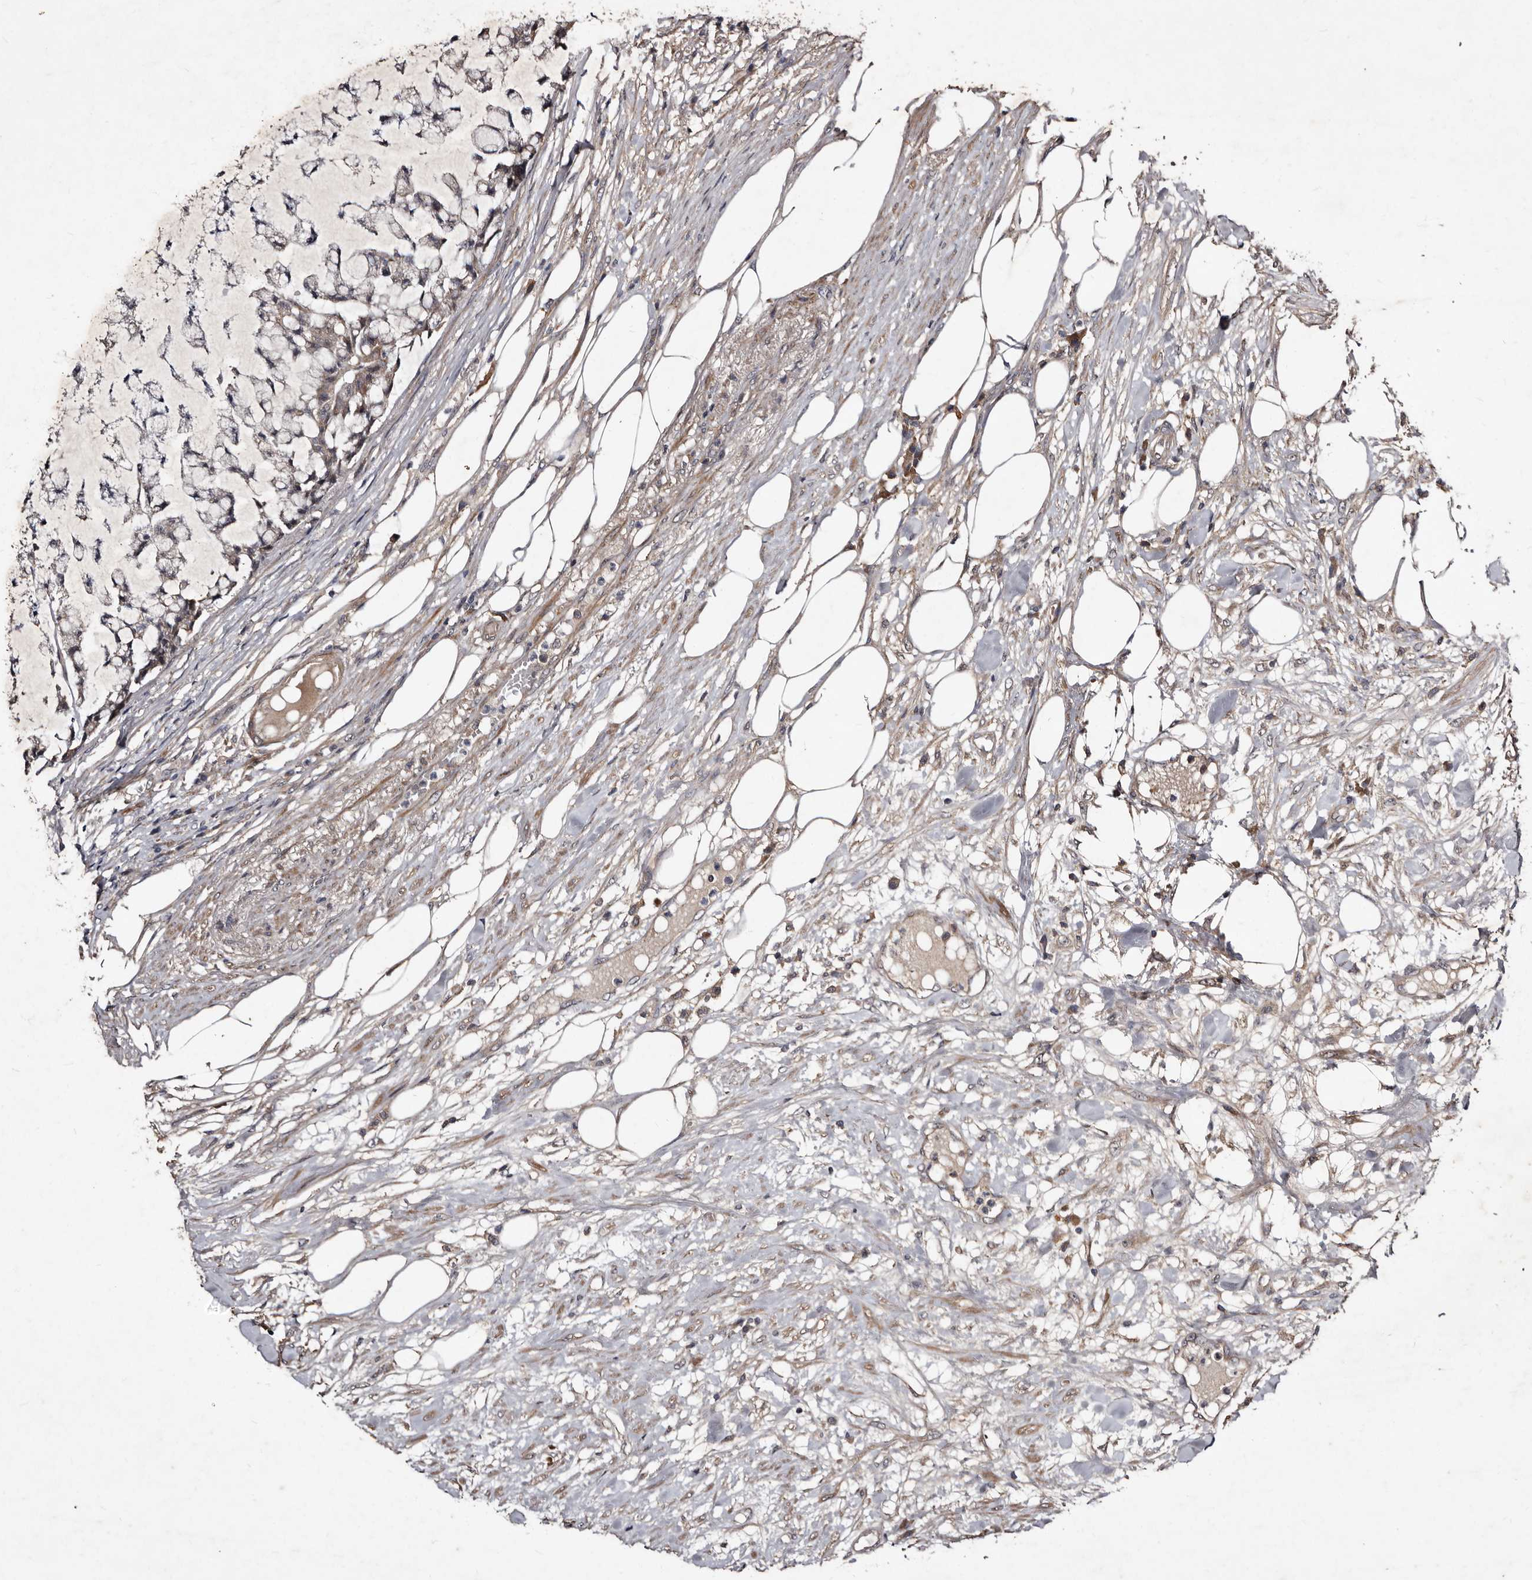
{"staining": {"intensity": "weak", "quantity": "<25%", "location": "cytoplasmic/membranous"}, "tissue": "colorectal cancer", "cell_type": "Tumor cells", "image_type": "cancer", "snomed": [{"axis": "morphology", "description": "Adenocarcinoma, NOS"}, {"axis": "topography", "description": "Colon"}], "caption": "Immunohistochemical staining of human adenocarcinoma (colorectal) displays no significant expression in tumor cells. The staining was performed using DAB (3,3'-diaminobenzidine) to visualize the protein expression in brown, while the nuclei were stained in blue with hematoxylin (Magnification: 20x).", "gene": "MKRN3", "patient": {"sex": "female", "age": 84}}